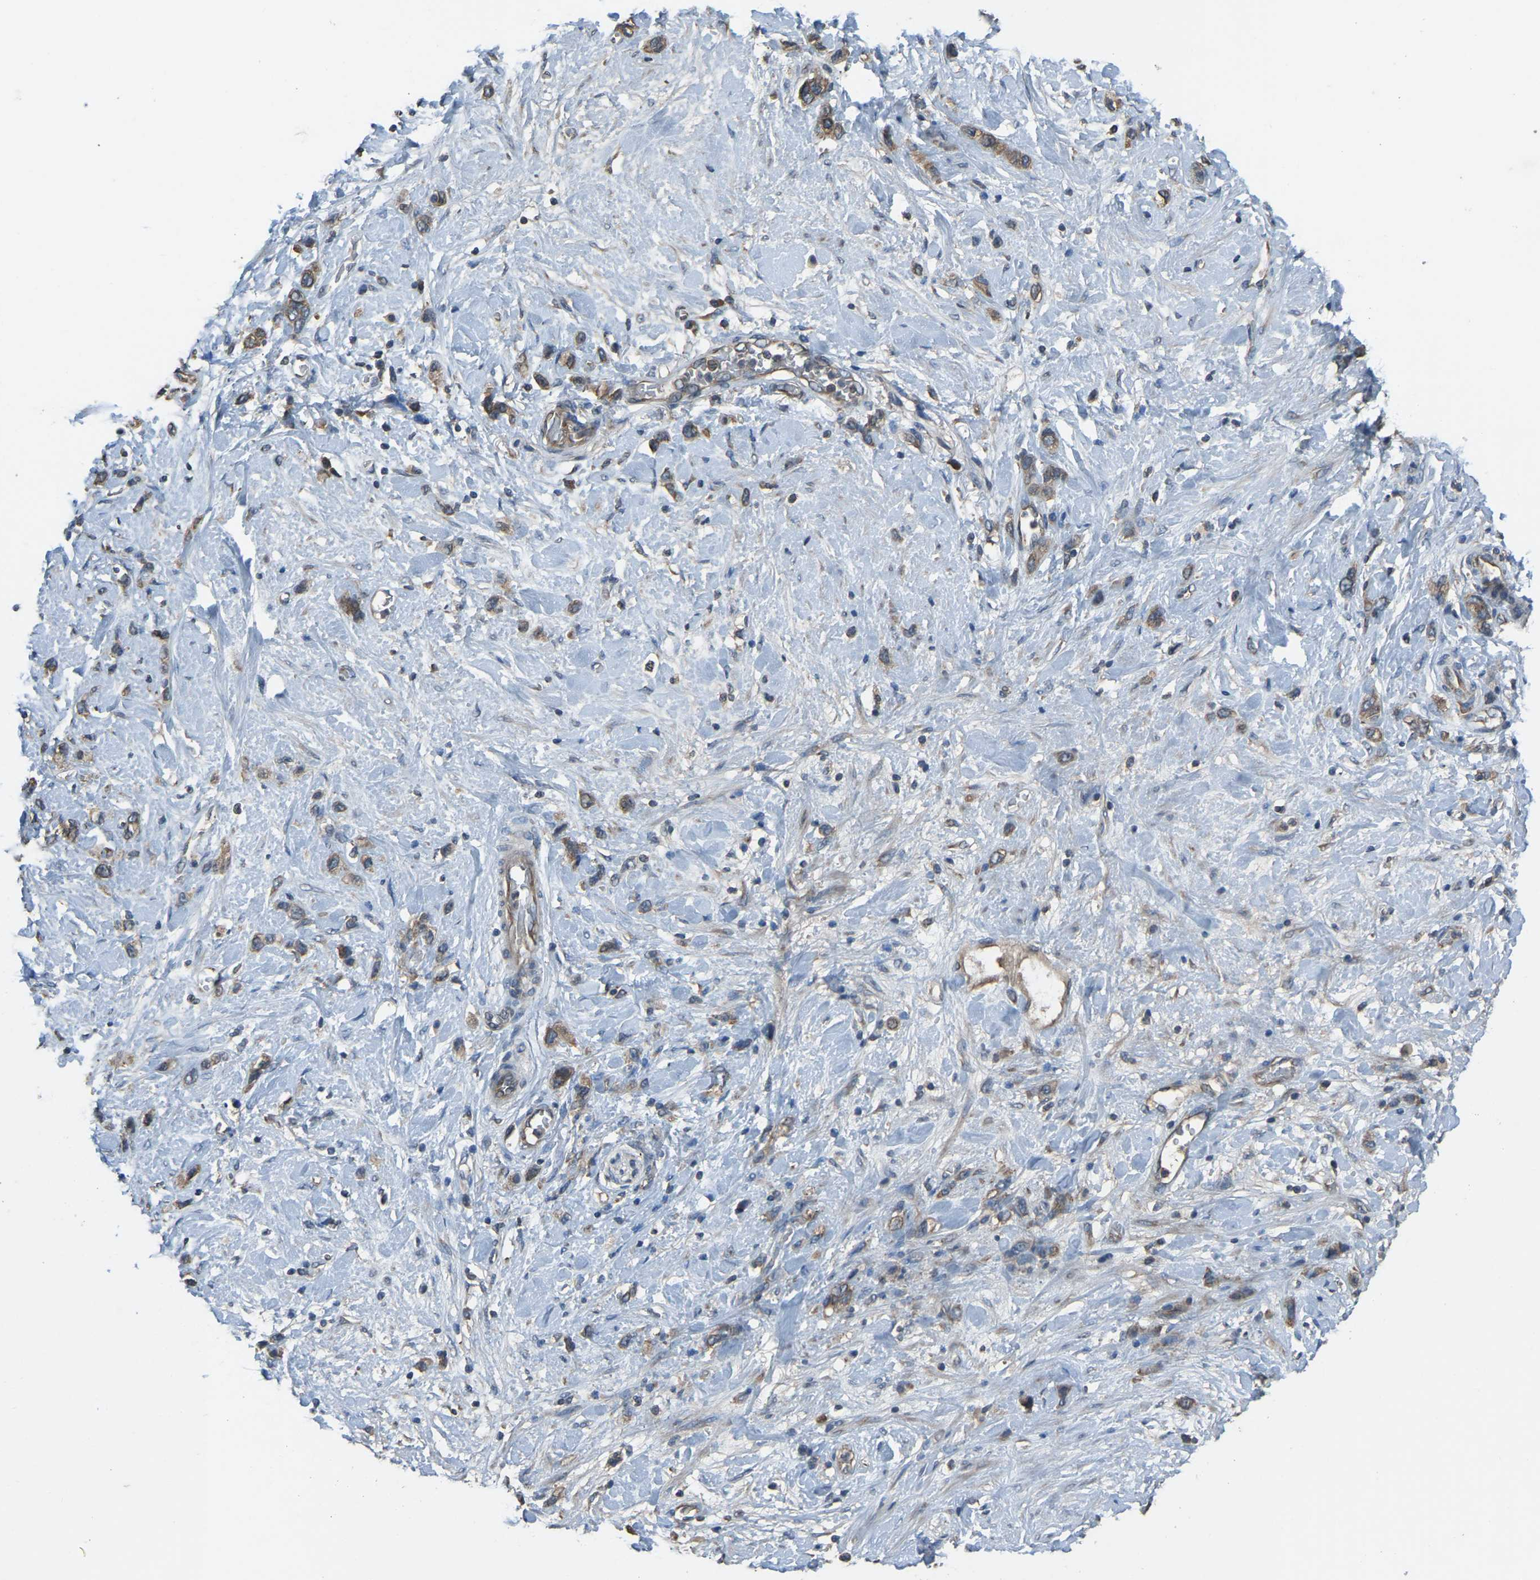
{"staining": {"intensity": "moderate", "quantity": ">75%", "location": "cytoplasmic/membranous"}, "tissue": "stomach cancer", "cell_type": "Tumor cells", "image_type": "cancer", "snomed": [{"axis": "morphology", "description": "Adenocarcinoma, NOS"}, {"axis": "morphology", "description": "Adenocarcinoma, High grade"}, {"axis": "topography", "description": "Stomach, upper"}, {"axis": "topography", "description": "Stomach, lower"}], "caption": "This is a photomicrograph of immunohistochemistry (IHC) staining of high-grade adenocarcinoma (stomach), which shows moderate positivity in the cytoplasmic/membranous of tumor cells.", "gene": "AIMP1", "patient": {"sex": "female", "age": 65}}